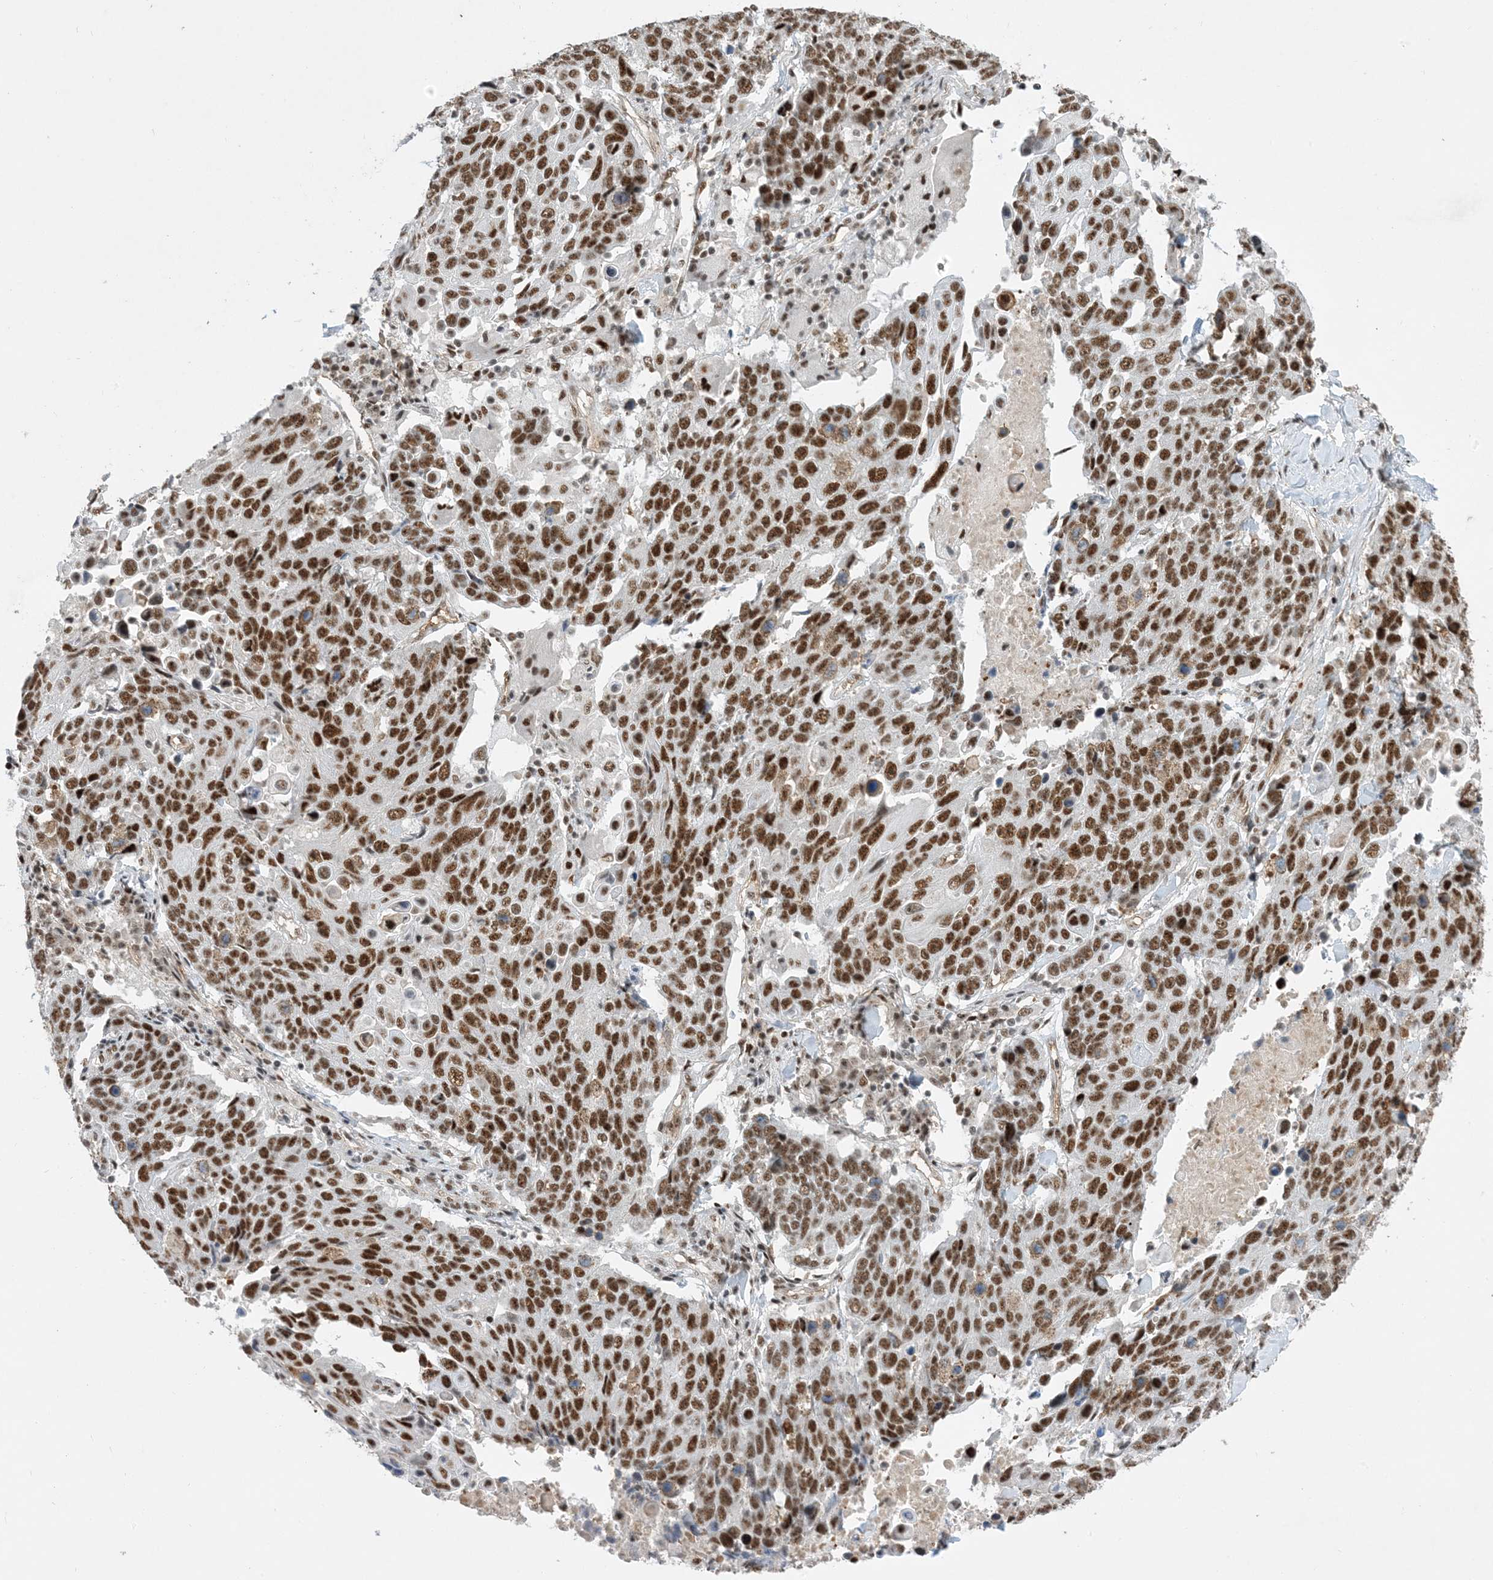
{"staining": {"intensity": "strong", "quantity": ">75%", "location": "nuclear"}, "tissue": "lung cancer", "cell_type": "Tumor cells", "image_type": "cancer", "snomed": [{"axis": "morphology", "description": "Squamous cell carcinoma, NOS"}, {"axis": "topography", "description": "Lung"}], "caption": "High-magnification brightfield microscopy of lung cancer stained with DAB (brown) and counterstained with hematoxylin (blue). tumor cells exhibit strong nuclear positivity is appreciated in approximately>75% of cells. (DAB (3,3'-diaminobenzidine) IHC with brightfield microscopy, high magnification).", "gene": "SF3A3", "patient": {"sex": "male", "age": 66}}